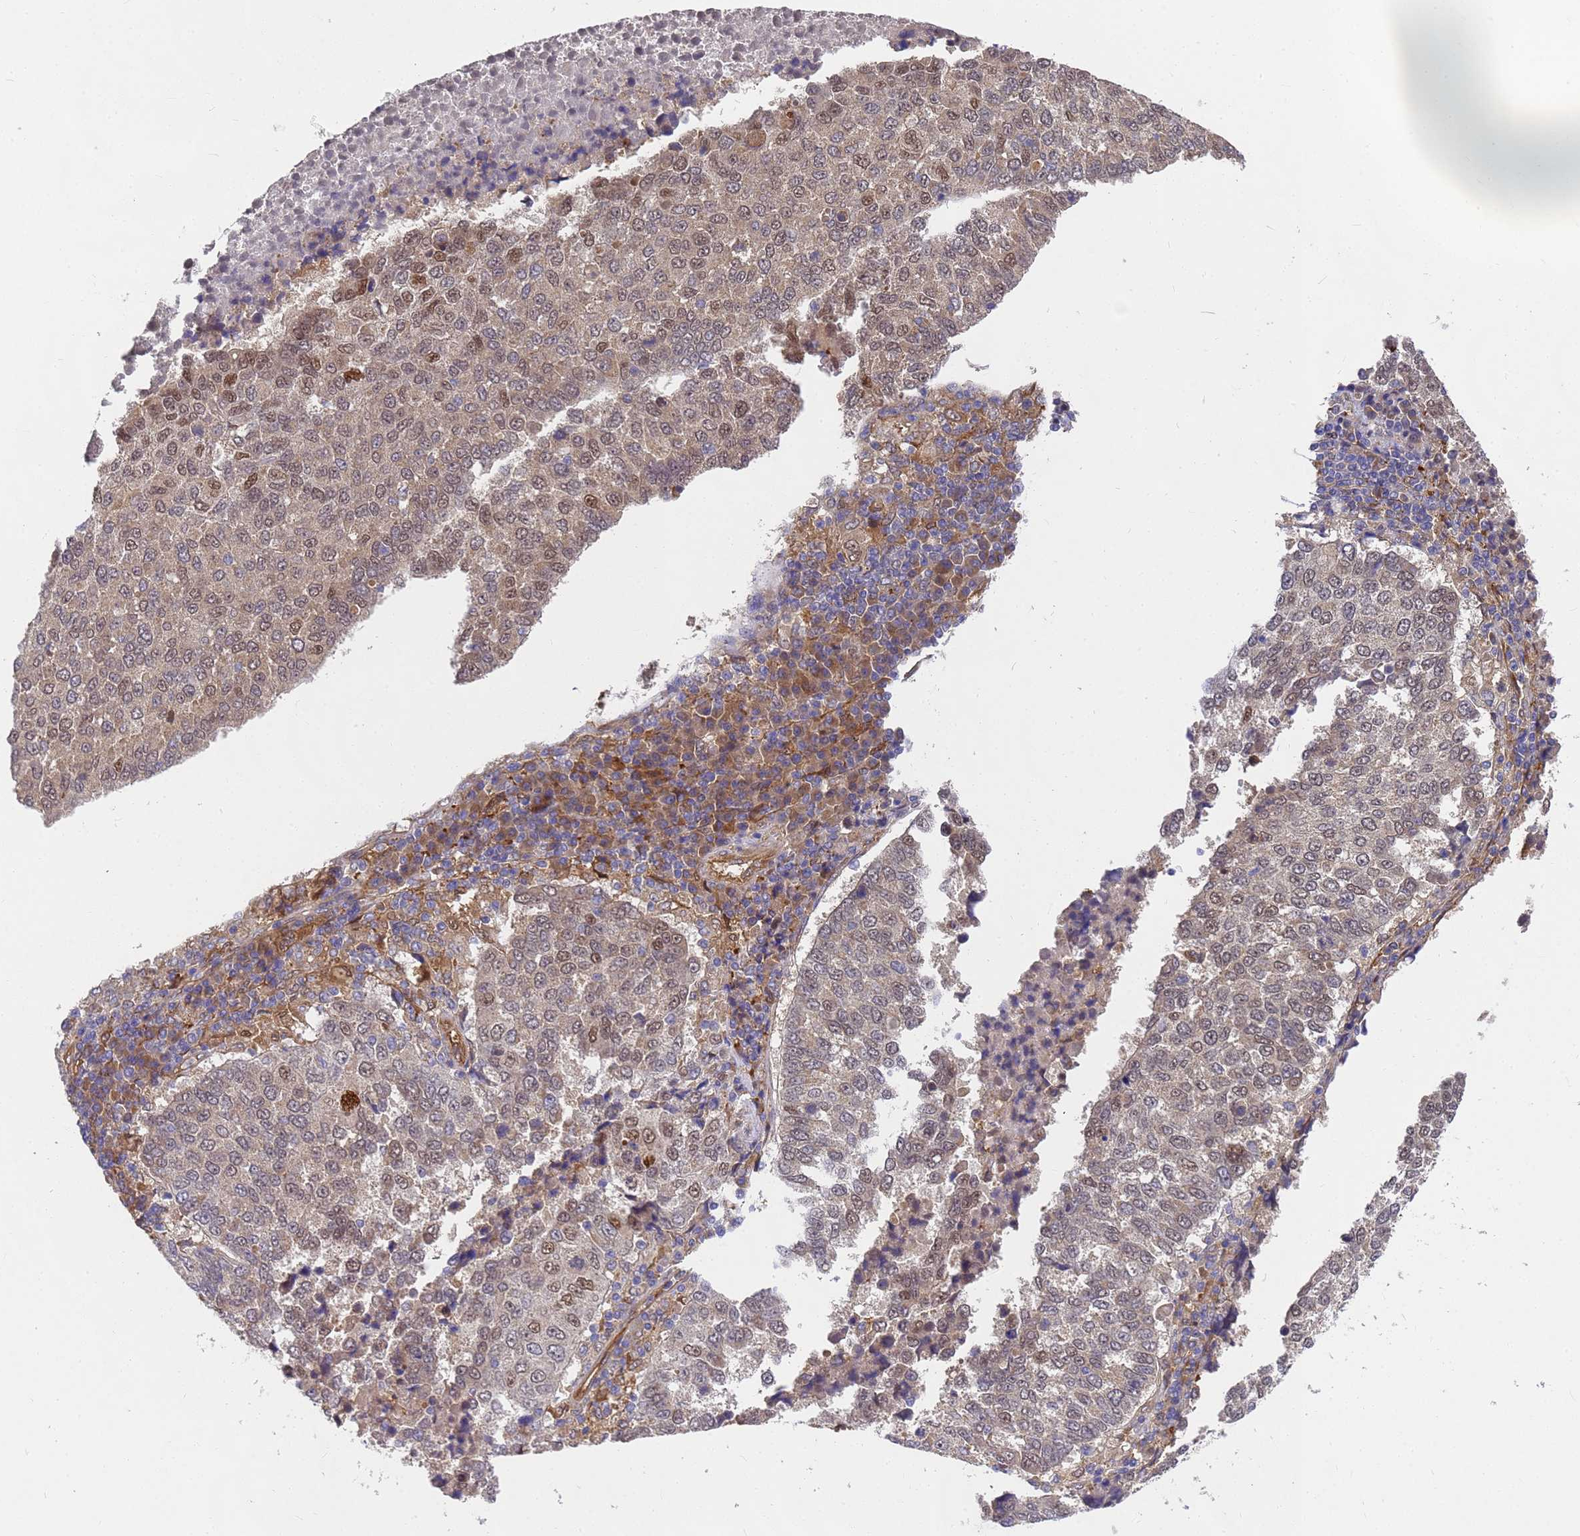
{"staining": {"intensity": "moderate", "quantity": "25%-75%", "location": "nuclear"}, "tissue": "lung cancer", "cell_type": "Tumor cells", "image_type": "cancer", "snomed": [{"axis": "morphology", "description": "Squamous cell carcinoma, NOS"}, {"axis": "topography", "description": "Lung"}], "caption": "Immunohistochemistry photomicrograph of human lung squamous cell carcinoma stained for a protein (brown), which reveals medium levels of moderate nuclear positivity in about 25%-75% of tumor cells.", "gene": "SLC35E2B", "patient": {"sex": "male", "age": 73}}